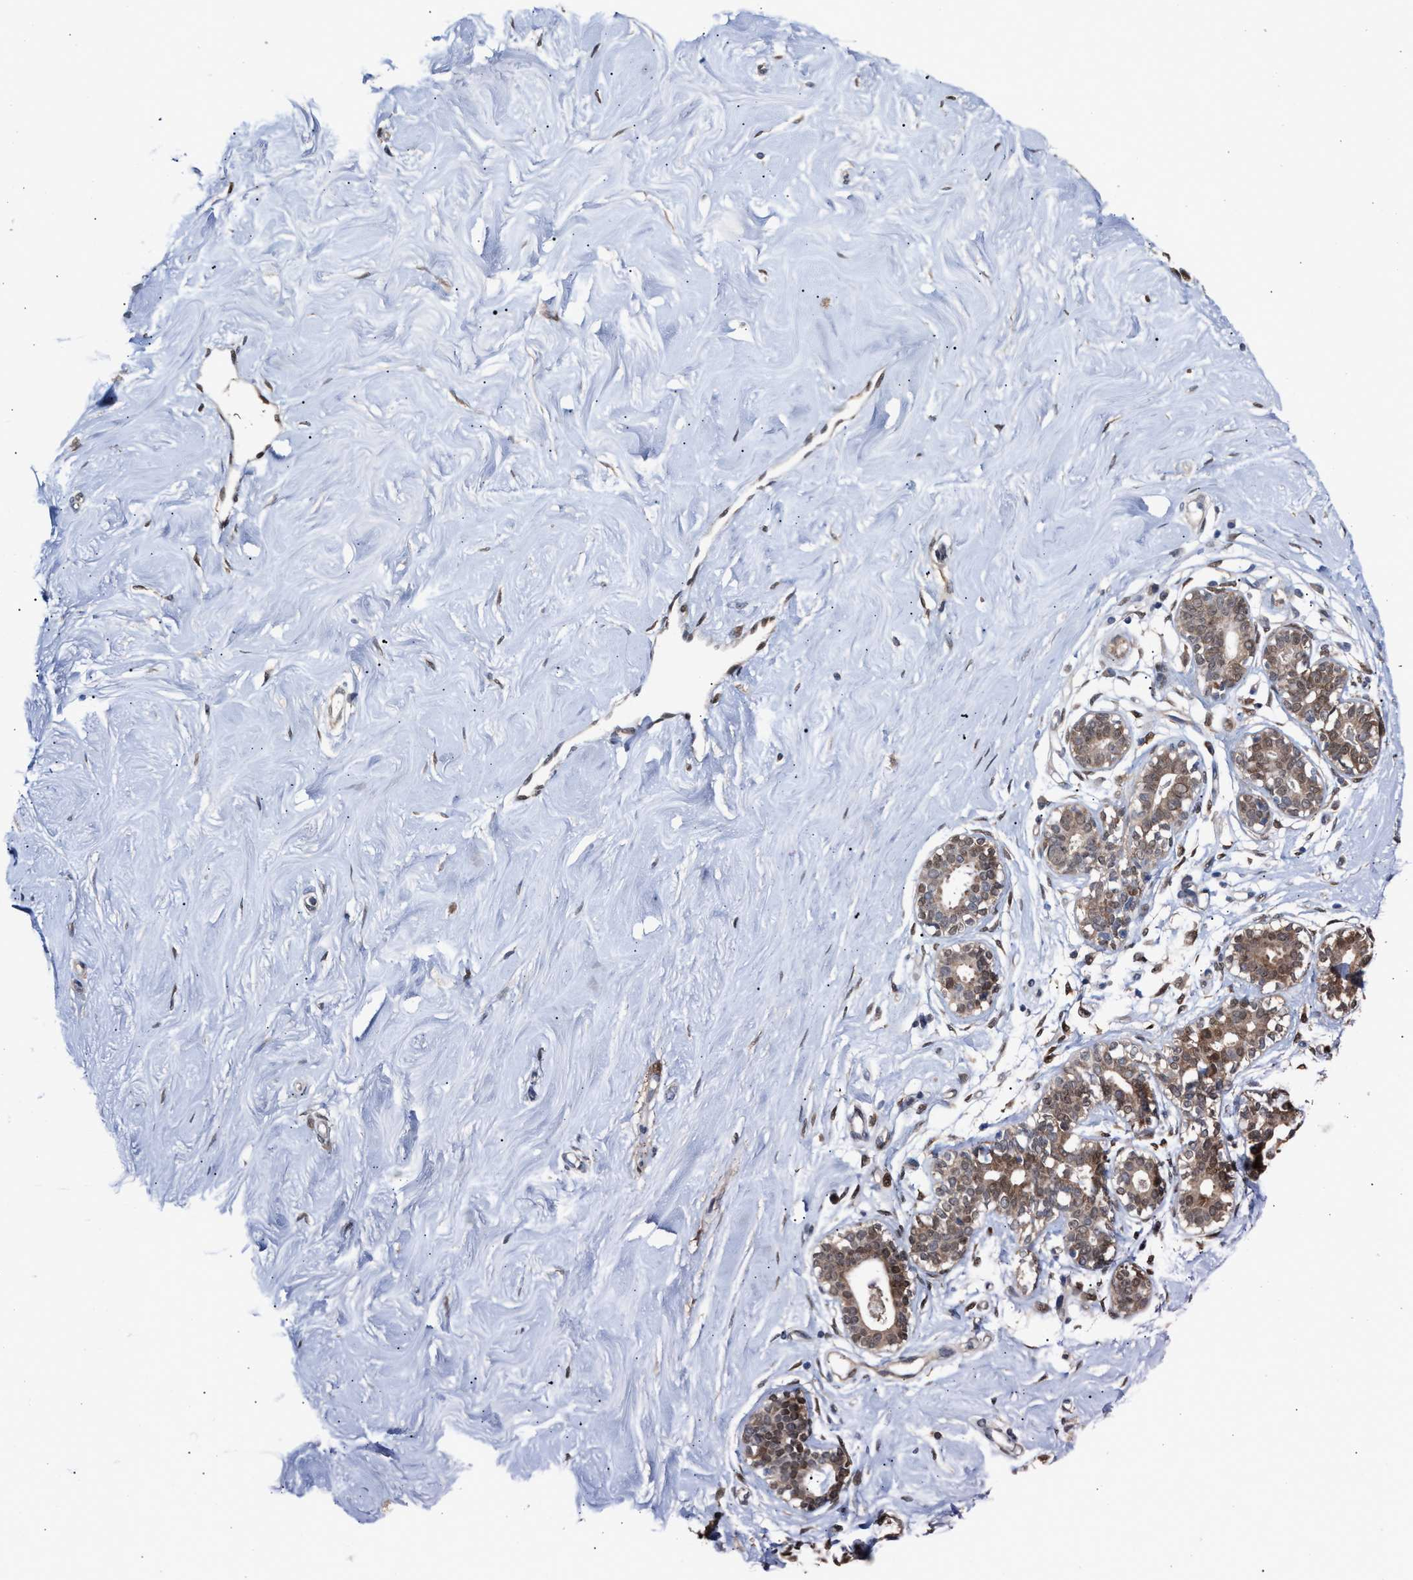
{"staining": {"intensity": "weak", "quantity": ">75%", "location": "nuclear"}, "tissue": "breast", "cell_type": "Adipocytes", "image_type": "normal", "snomed": [{"axis": "morphology", "description": "Normal tissue, NOS"}, {"axis": "topography", "description": "Breast"}], "caption": "This is a histology image of immunohistochemistry staining of benign breast, which shows weak staining in the nuclear of adipocytes.", "gene": "TP53I3", "patient": {"sex": "female", "age": 23}}